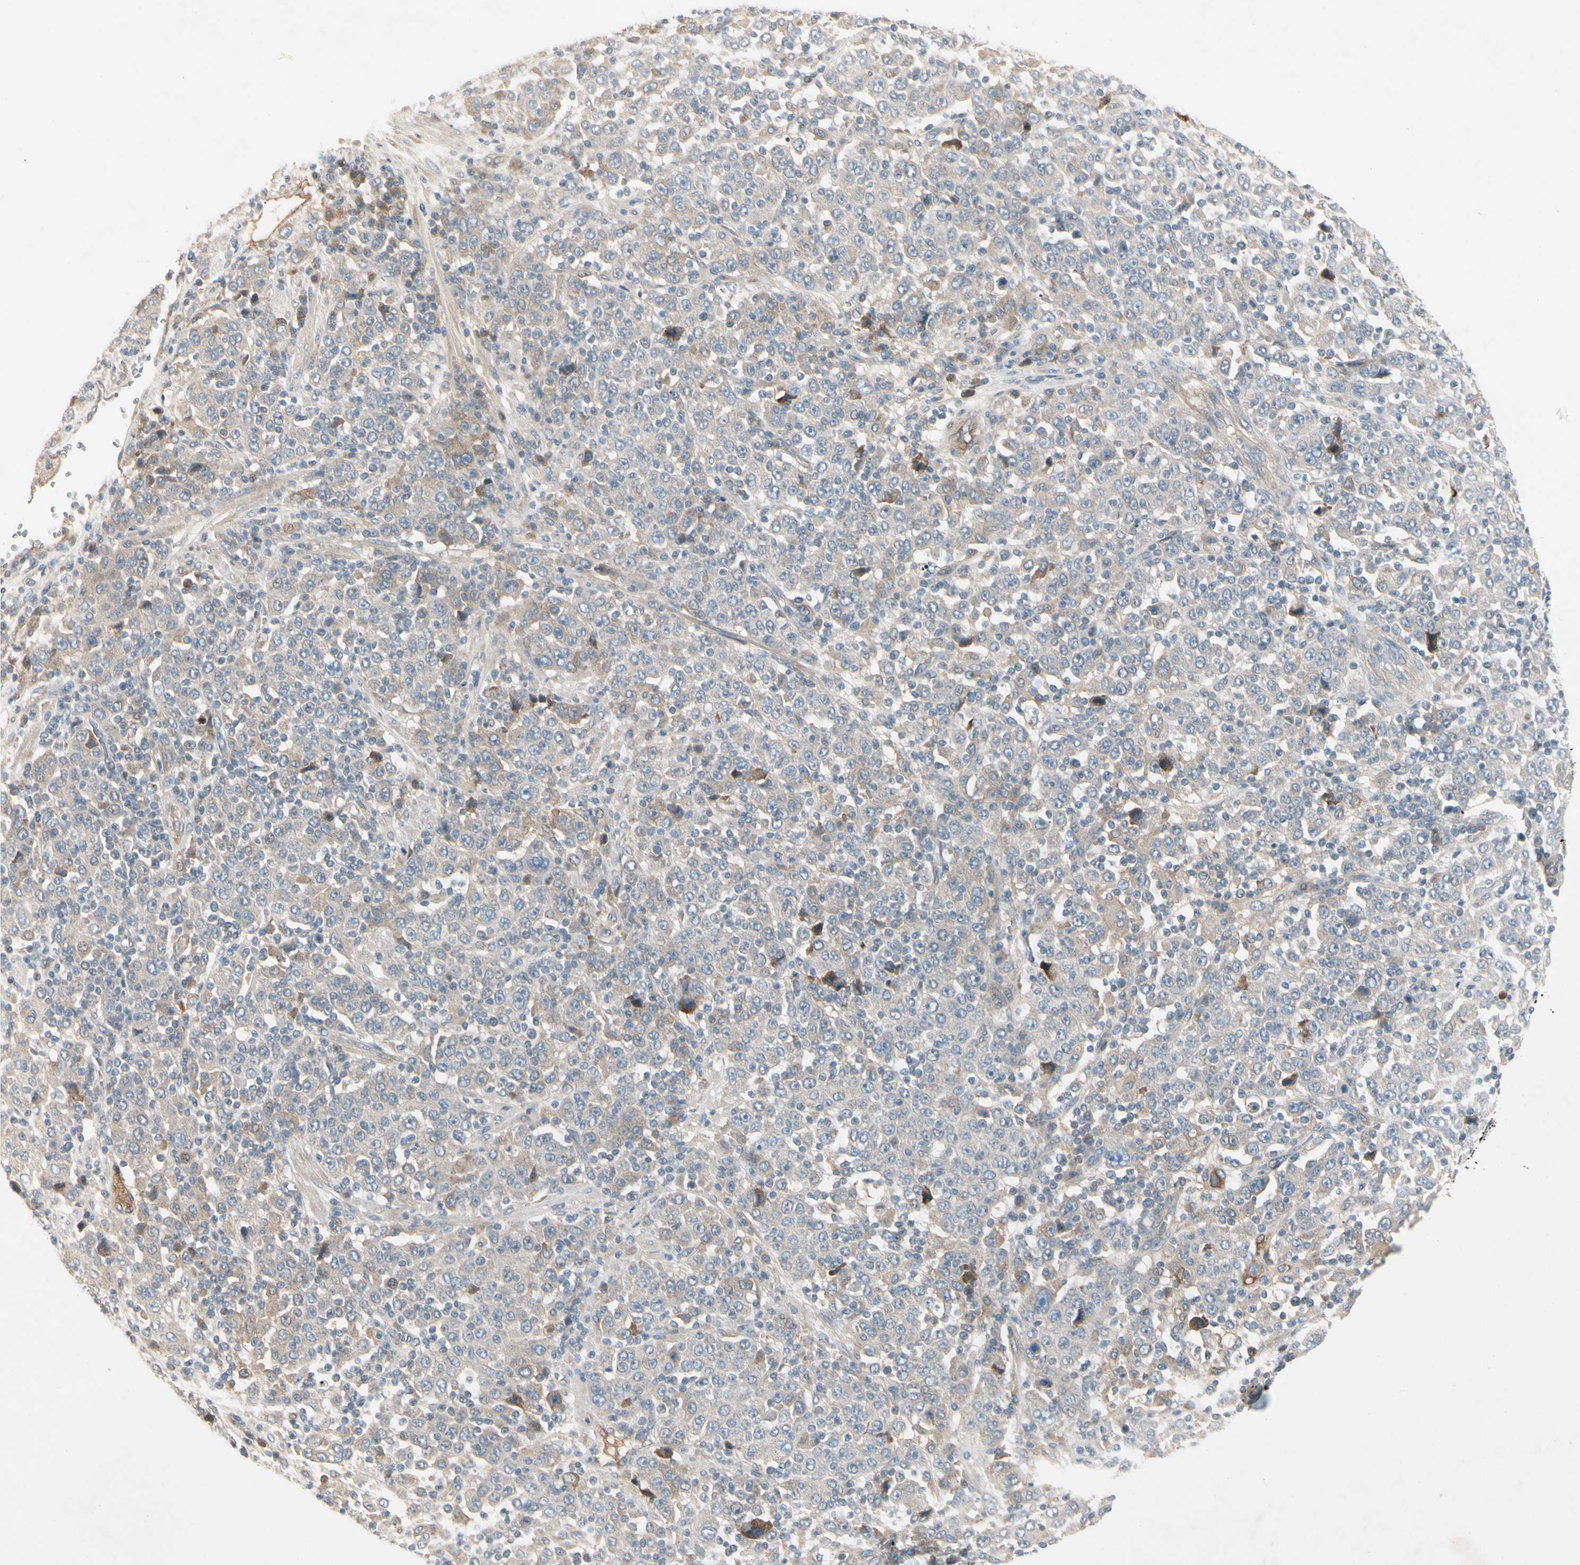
{"staining": {"intensity": "weak", "quantity": "25%-75%", "location": "cytoplasmic/membranous"}, "tissue": "stomach cancer", "cell_type": "Tumor cells", "image_type": "cancer", "snomed": [{"axis": "morphology", "description": "Normal tissue, NOS"}, {"axis": "morphology", "description": "Adenocarcinoma, NOS"}, {"axis": "topography", "description": "Stomach, upper"}, {"axis": "topography", "description": "Stomach"}], "caption": "Immunohistochemistry histopathology image of neoplastic tissue: human stomach cancer stained using immunohistochemistry shows low levels of weak protein expression localized specifically in the cytoplasmic/membranous of tumor cells, appearing as a cytoplasmic/membranous brown color.", "gene": "ICAM5", "patient": {"sex": "male", "age": 59}}